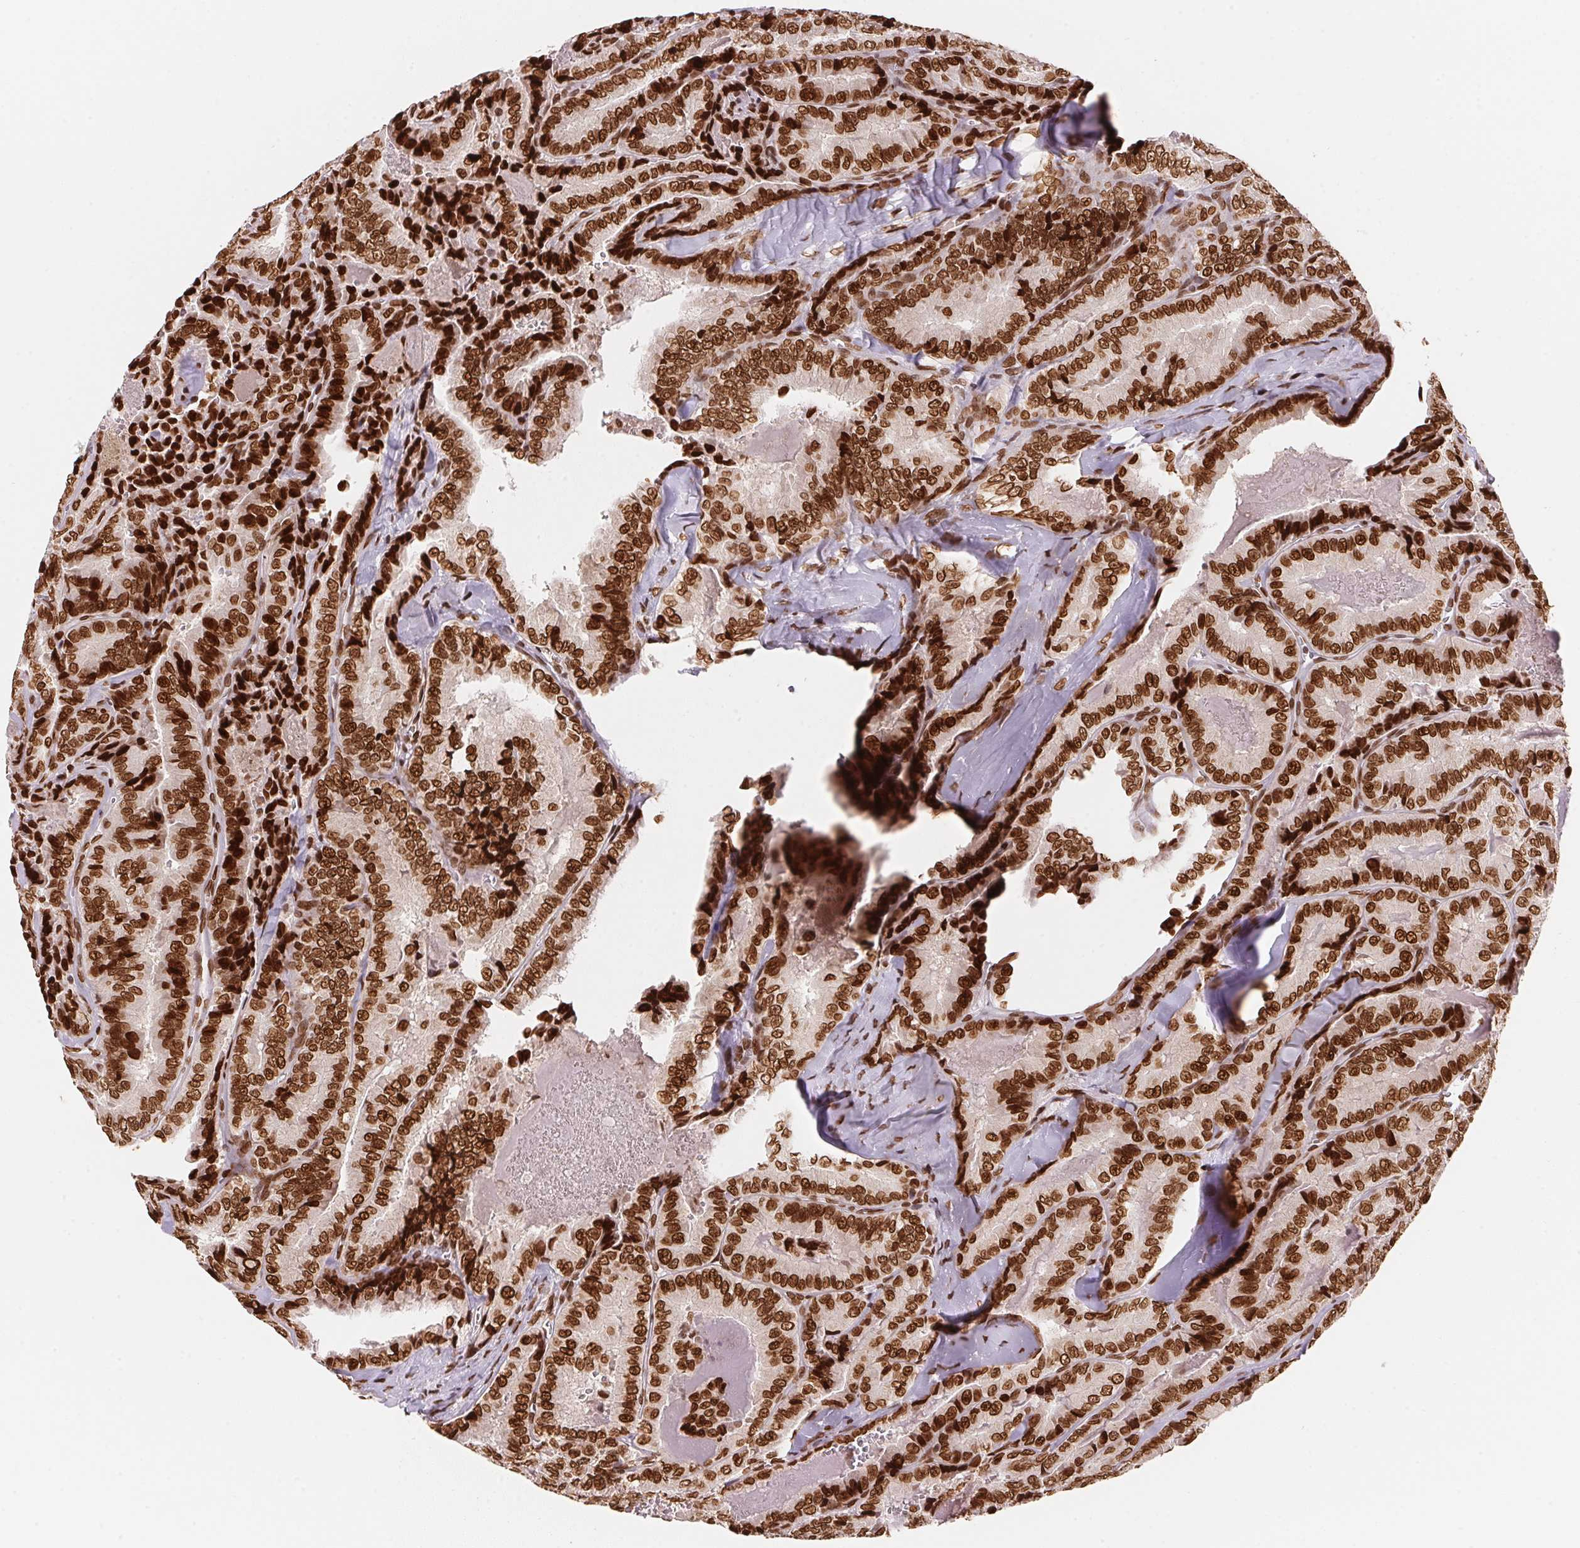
{"staining": {"intensity": "strong", "quantity": ">75%", "location": "cytoplasmic/membranous,nuclear"}, "tissue": "thyroid cancer", "cell_type": "Tumor cells", "image_type": "cancer", "snomed": [{"axis": "morphology", "description": "Papillary adenocarcinoma, NOS"}, {"axis": "topography", "description": "Thyroid gland"}], "caption": "Thyroid papillary adenocarcinoma stained with a protein marker demonstrates strong staining in tumor cells.", "gene": "SAP30BP", "patient": {"sex": "female", "age": 75}}